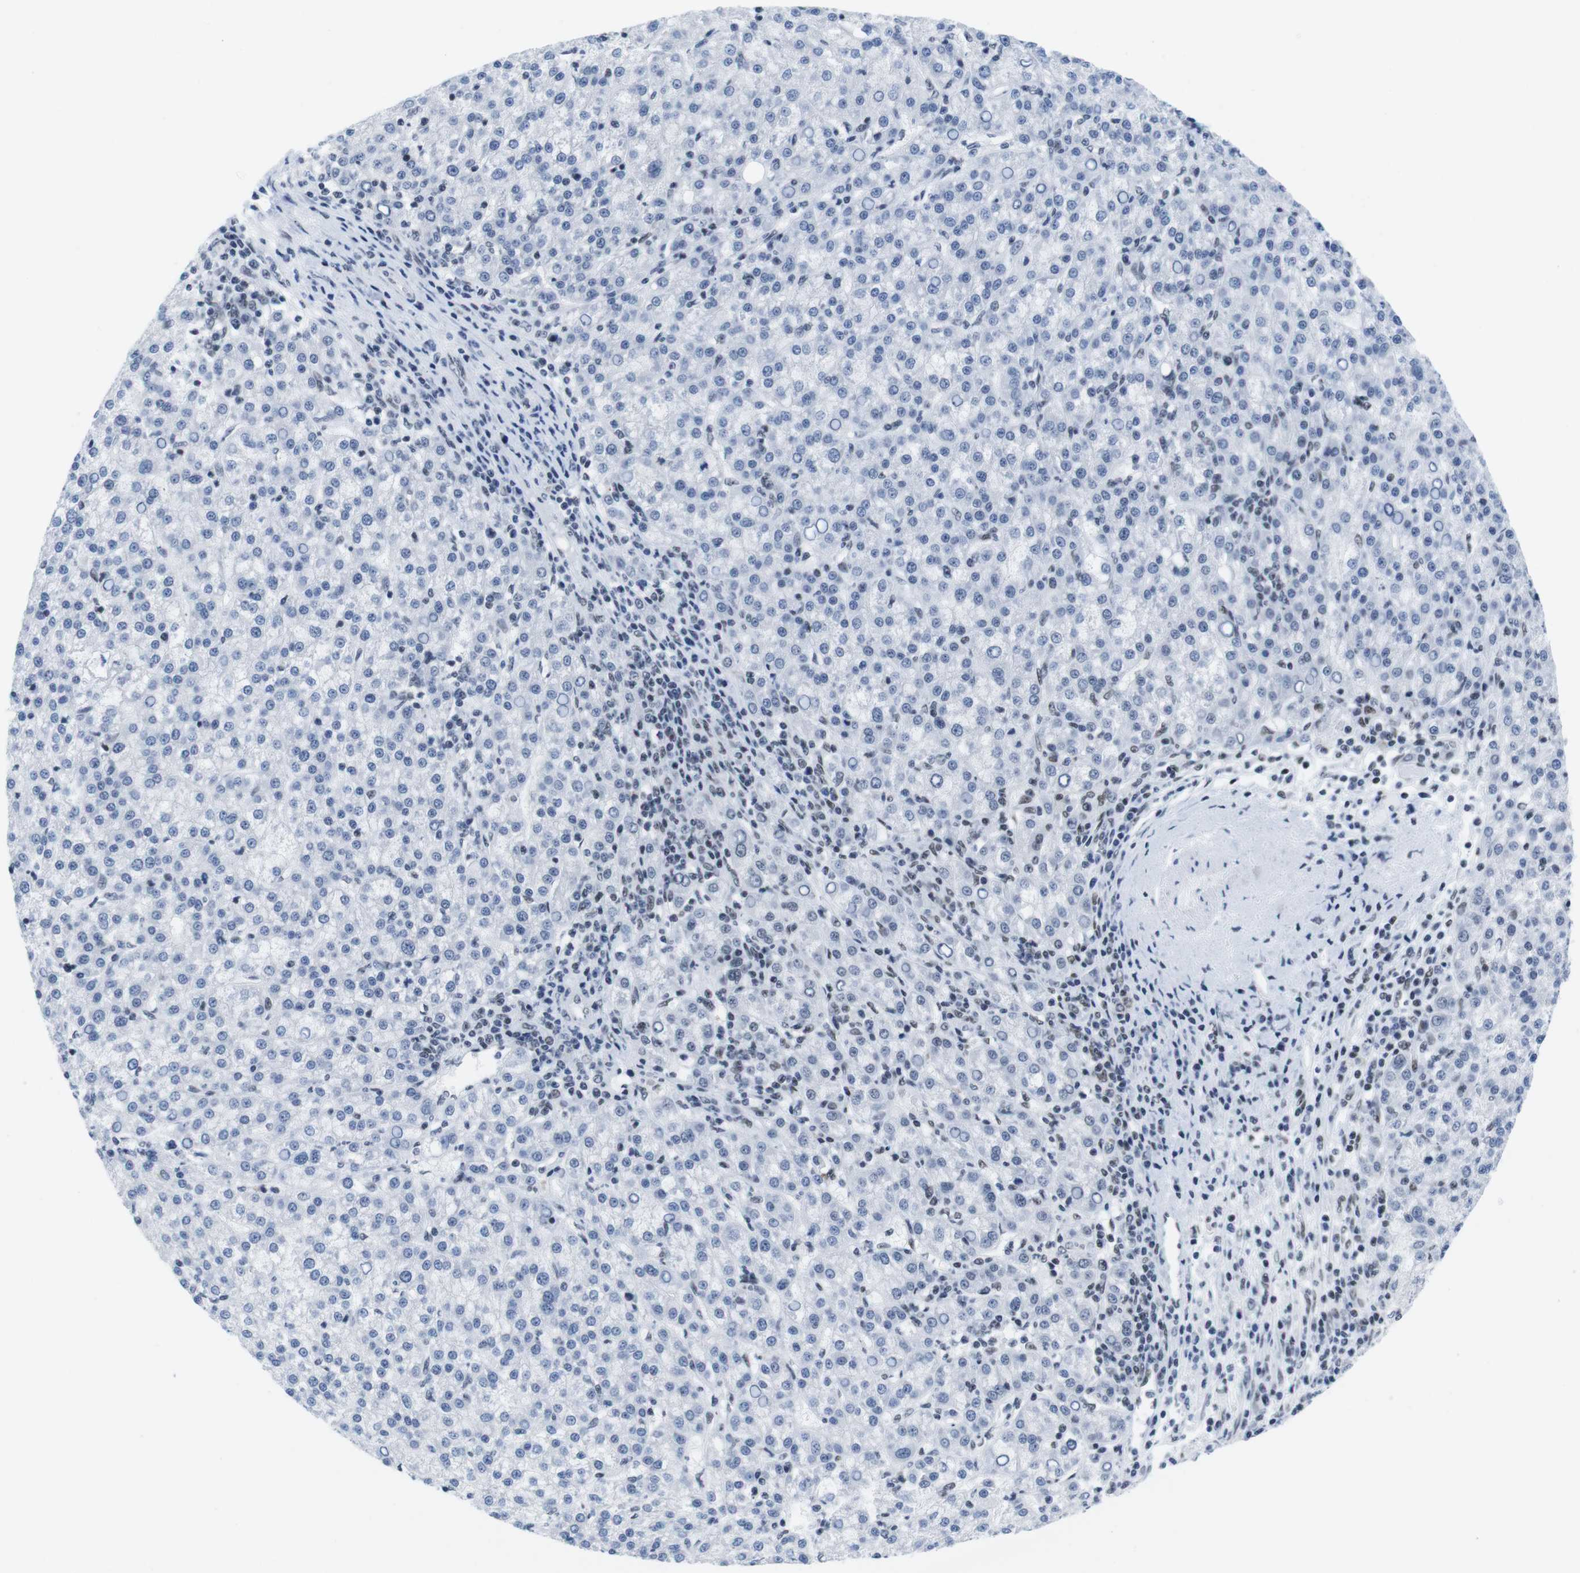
{"staining": {"intensity": "negative", "quantity": "none", "location": "none"}, "tissue": "liver cancer", "cell_type": "Tumor cells", "image_type": "cancer", "snomed": [{"axis": "morphology", "description": "Carcinoma, Hepatocellular, NOS"}, {"axis": "topography", "description": "Liver"}], "caption": "DAB (3,3'-diaminobenzidine) immunohistochemical staining of liver cancer (hepatocellular carcinoma) exhibits no significant staining in tumor cells.", "gene": "IFI16", "patient": {"sex": "female", "age": 58}}